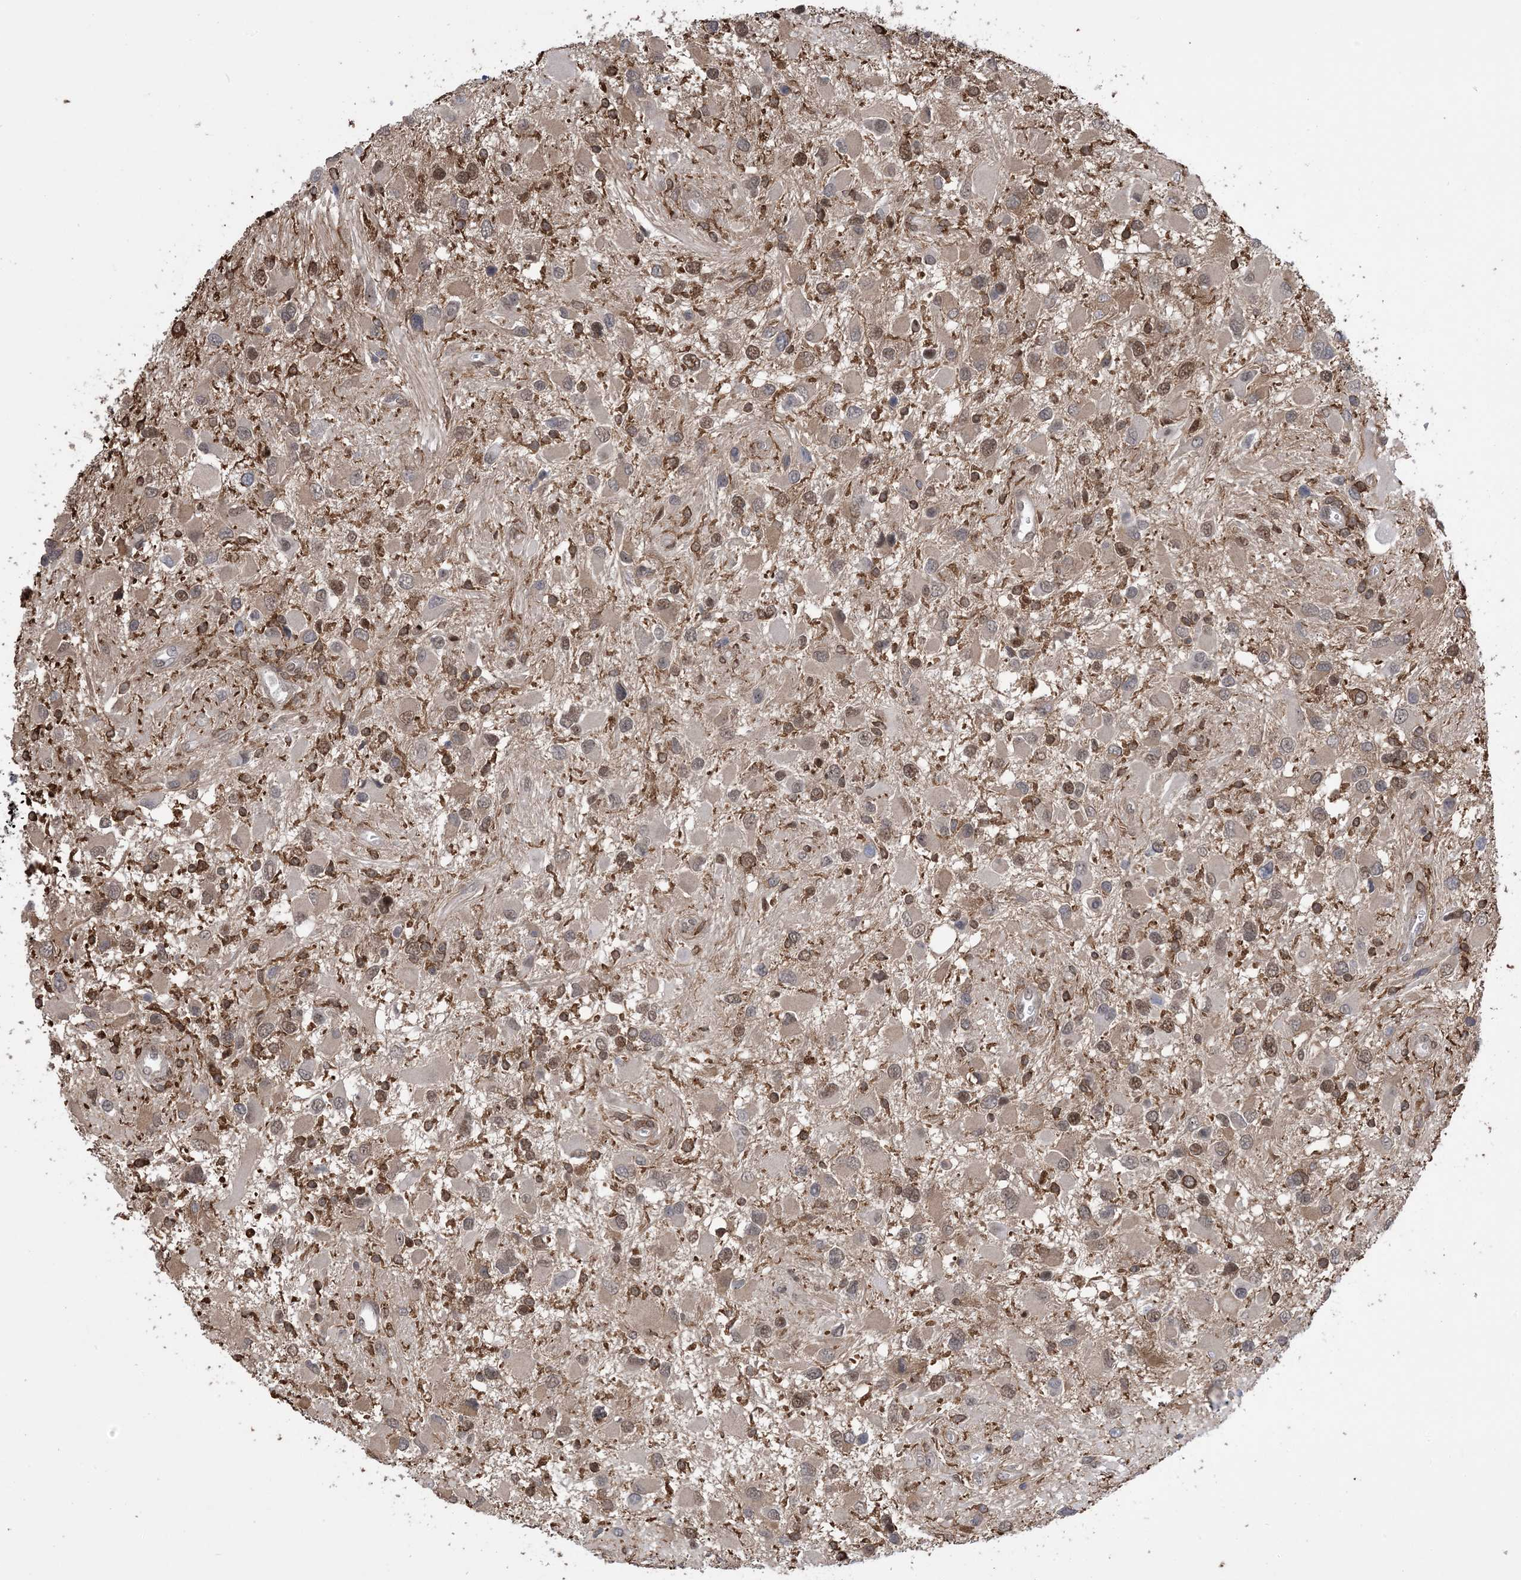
{"staining": {"intensity": "moderate", "quantity": ">75%", "location": "nuclear"}, "tissue": "glioma", "cell_type": "Tumor cells", "image_type": "cancer", "snomed": [{"axis": "morphology", "description": "Glioma, malignant, High grade"}, {"axis": "topography", "description": "Brain"}], "caption": "There is medium levels of moderate nuclear positivity in tumor cells of malignant glioma (high-grade), as demonstrated by immunohistochemical staining (brown color).", "gene": "ZNF8", "patient": {"sex": "male", "age": 53}}